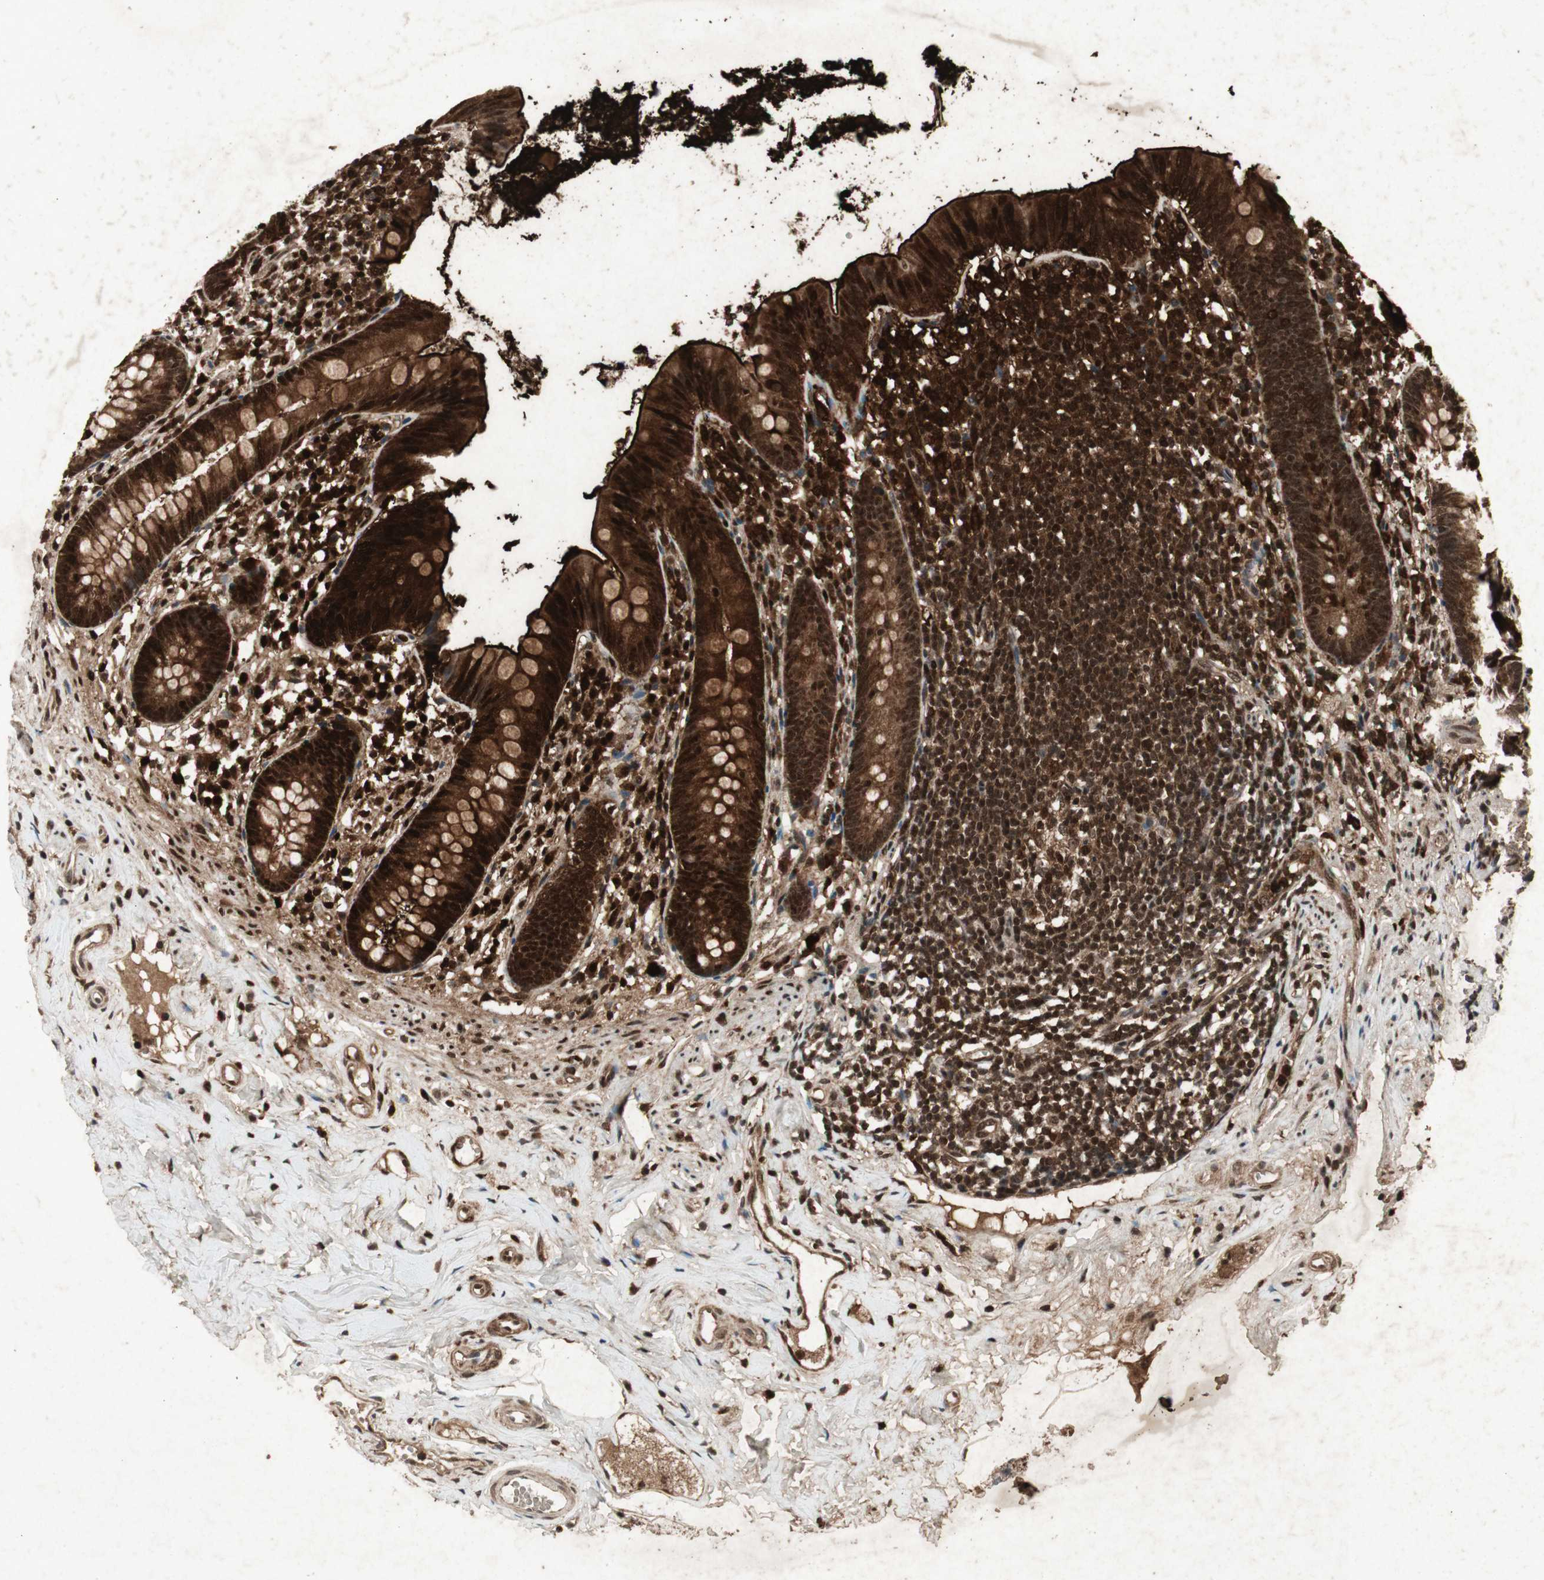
{"staining": {"intensity": "moderate", "quantity": "25%-75%", "location": "cytoplasmic/membranous"}, "tissue": "appendix", "cell_type": "Glandular cells", "image_type": "normal", "snomed": [{"axis": "morphology", "description": "Normal tissue, NOS"}, {"axis": "topography", "description": "Appendix"}], "caption": "Unremarkable appendix demonstrates moderate cytoplasmic/membranous positivity in about 25%-75% of glandular cells The staining is performed using DAB brown chromogen to label protein expression. The nuclei are counter-stained blue using hematoxylin..", "gene": "TYROBP", "patient": {"sex": "male", "age": 52}}